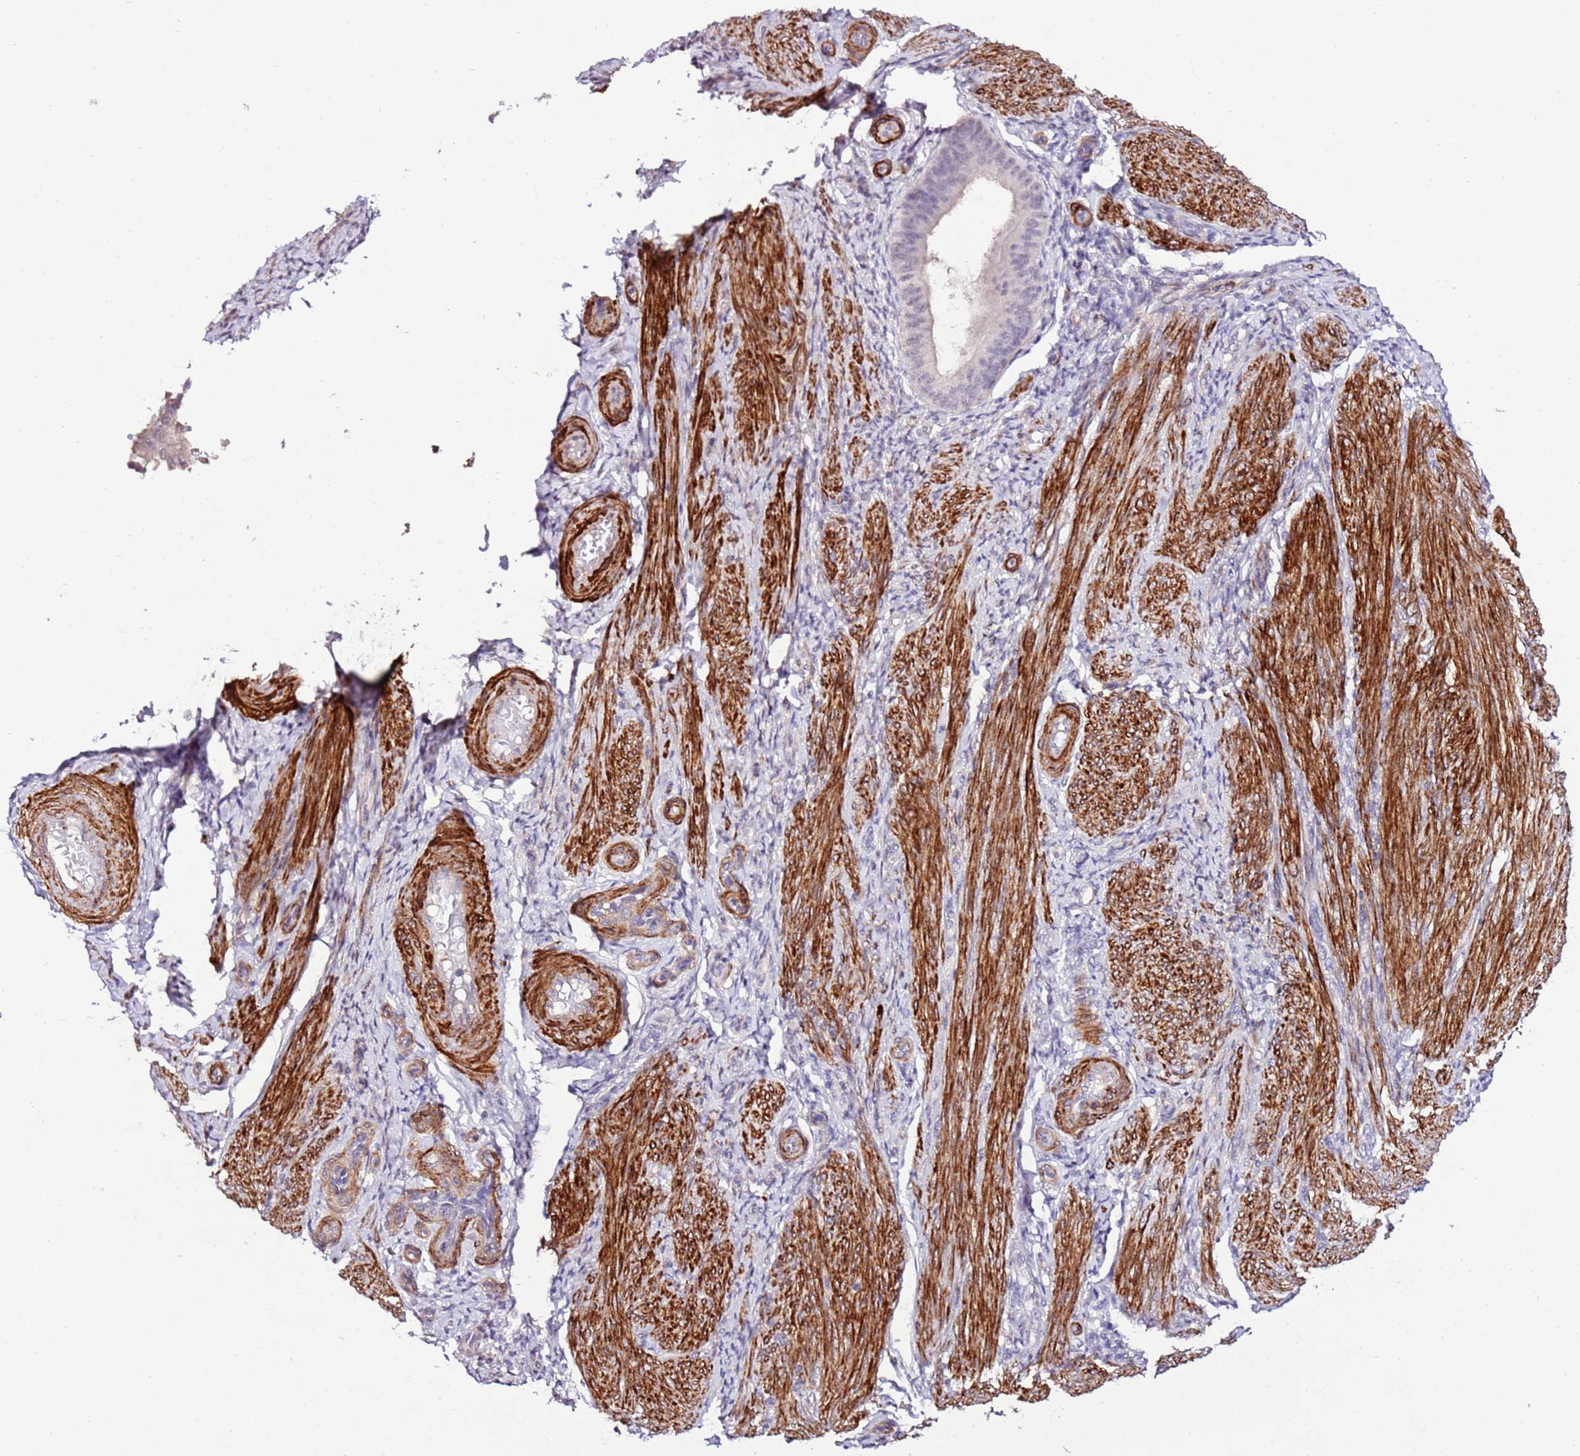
{"staining": {"intensity": "negative", "quantity": "none", "location": "none"}, "tissue": "endometrium", "cell_type": "Cells in endometrial stroma", "image_type": "normal", "snomed": [{"axis": "morphology", "description": "Normal tissue, NOS"}, {"axis": "topography", "description": "Endometrium"}], "caption": "Normal endometrium was stained to show a protein in brown. There is no significant positivity in cells in endometrial stroma. (DAB (3,3'-diaminobenzidine) immunohistochemistry (IHC) visualized using brightfield microscopy, high magnification).", "gene": "ART5", "patient": {"sex": "female", "age": 39}}